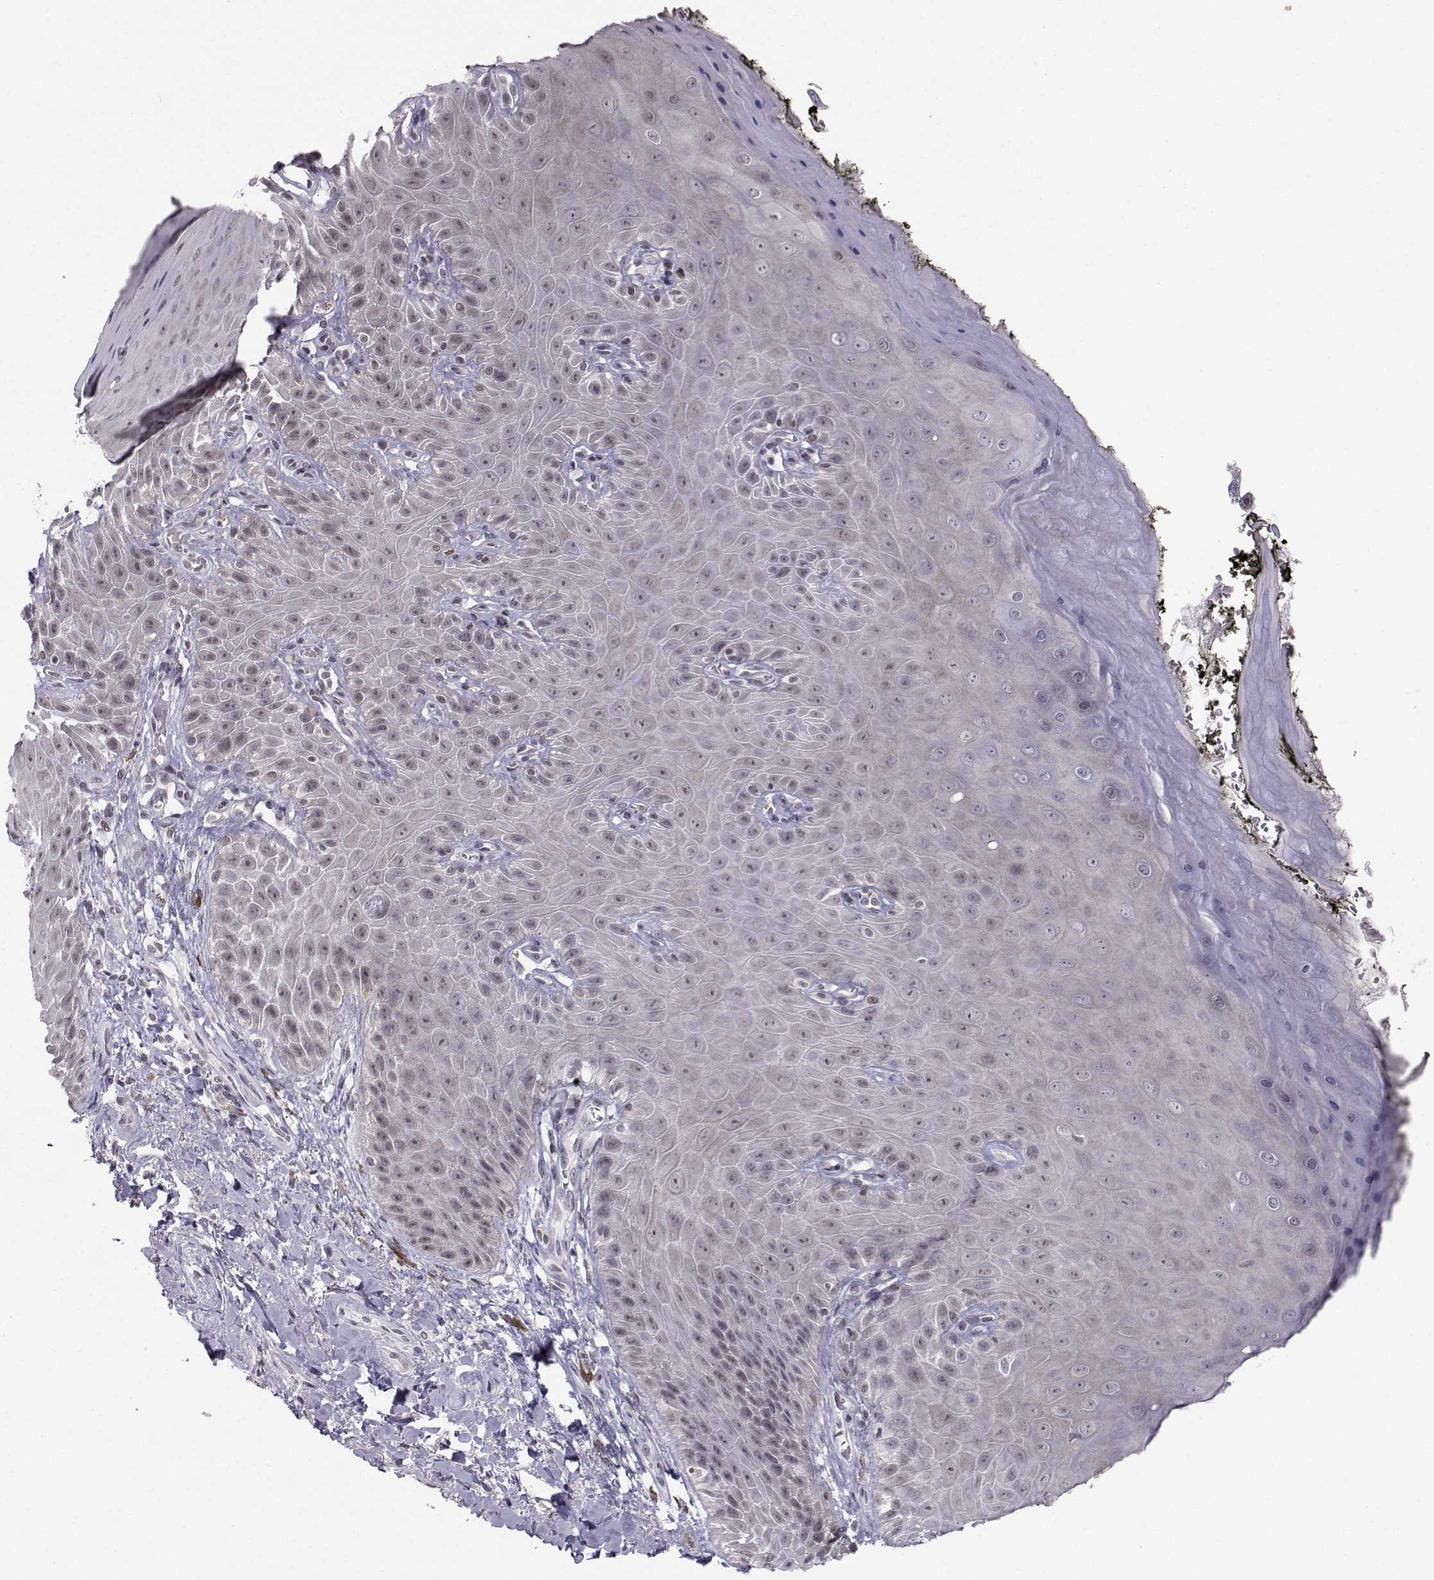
{"staining": {"intensity": "negative", "quantity": "none", "location": "none"}, "tissue": "skin", "cell_type": "Epidermal cells", "image_type": "normal", "snomed": [{"axis": "morphology", "description": "Normal tissue, NOS"}, {"axis": "topography", "description": "Anal"}, {"axis": "topography", "description": "Peripheral nerve tissue"}], "caption": "Immunohistochemical staining of unremarkable skin demonstrates no significant positivity in epidermal cells.", "gene": "MARCHF4", "patient": {"sex": "male", "age": 53}}